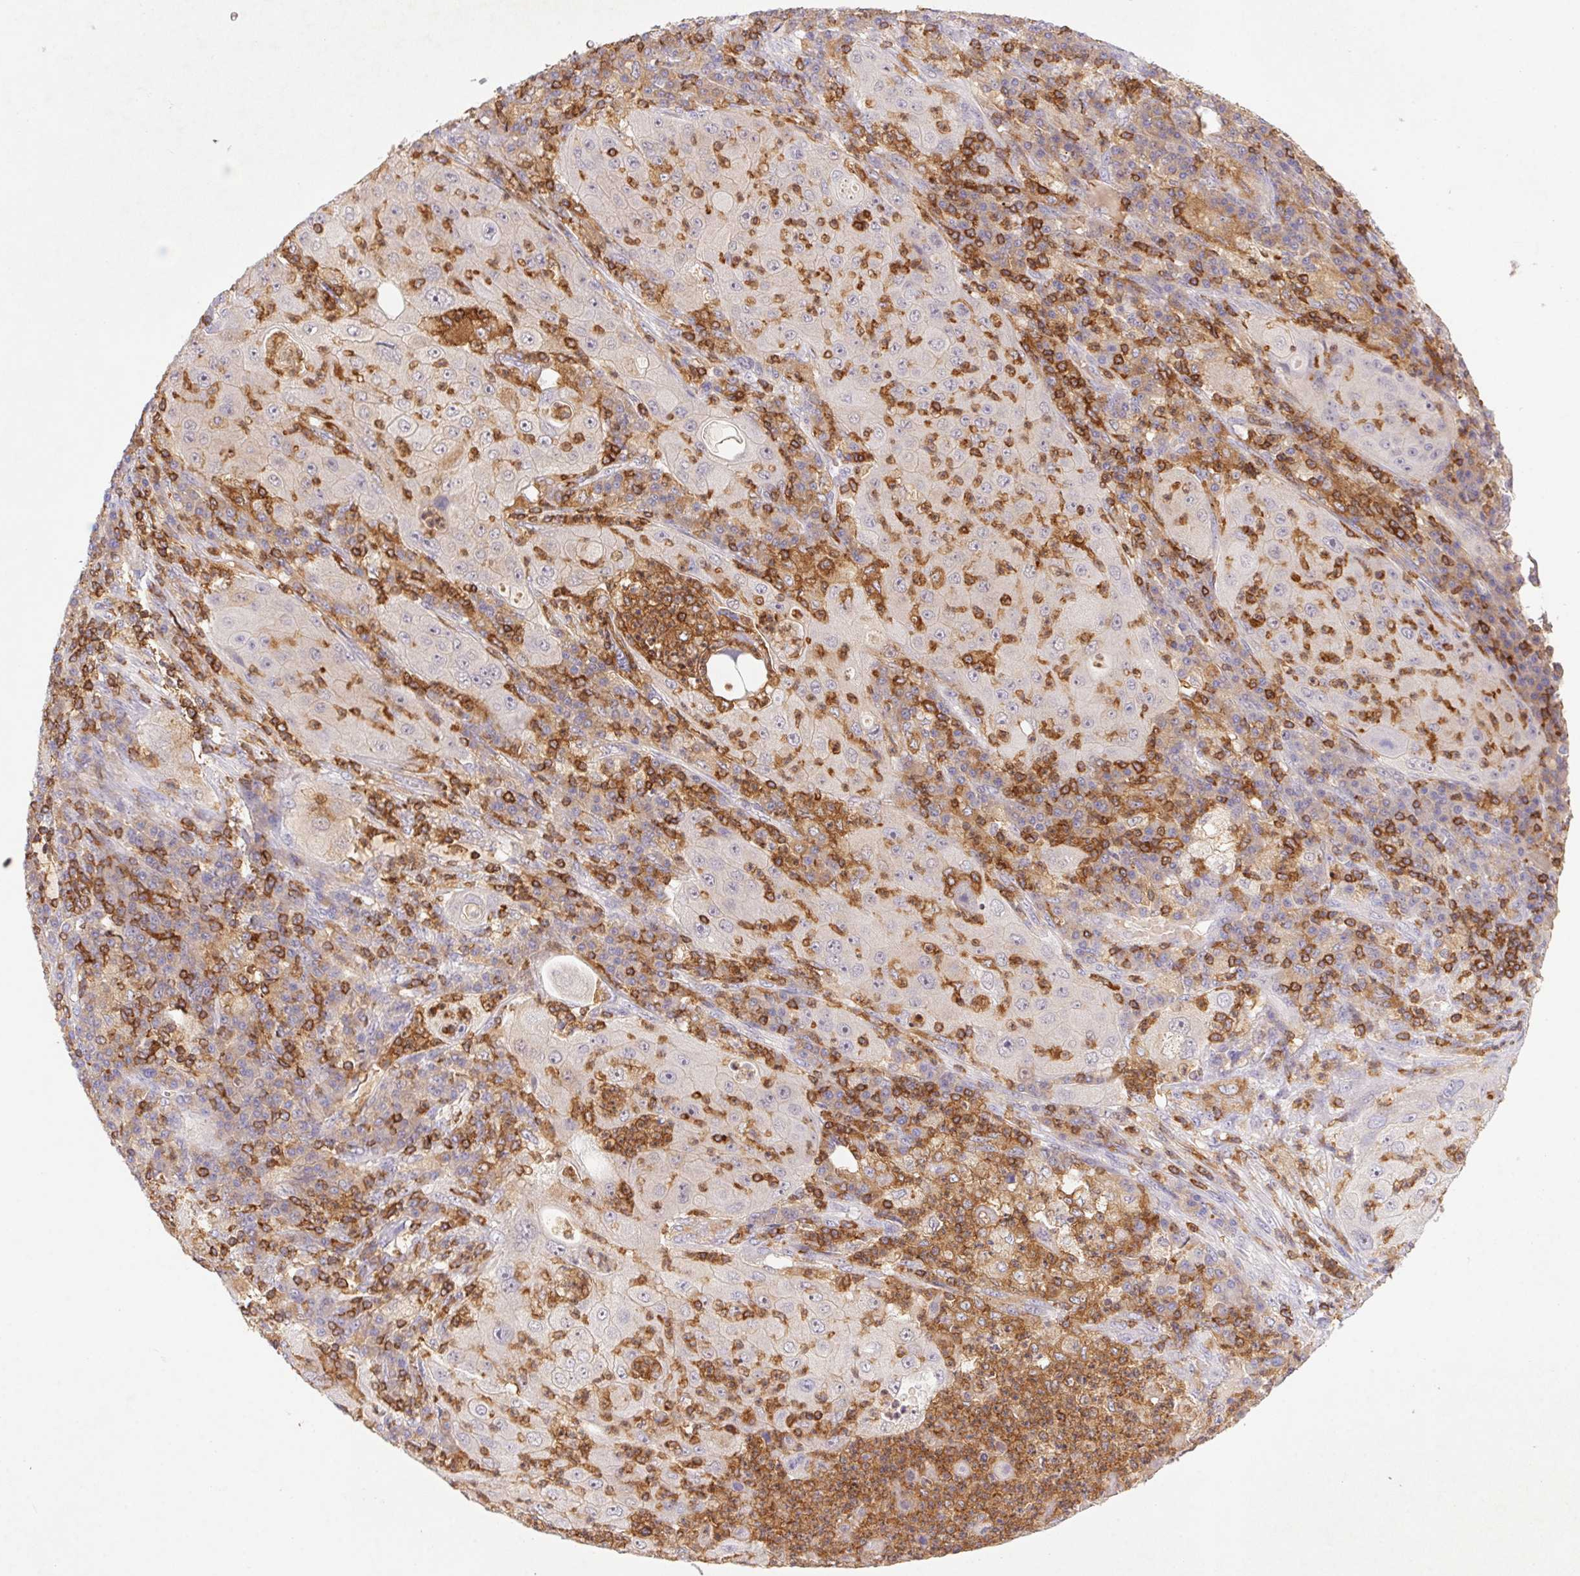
{"staining": {"intensity": "negative", "quantity": "none", "location": "none"}, "tissue": "lung cancer", "cell_type": "Tumor cells", "image_type": "cancer", "snomed": [{"axis": "morphology", "description": "Squamous cell carcinoma, NOS"}, {"axis": "topography", "description": "Lung"}], "caption": "Photomicrograph shows no significant protein positivity in tumor cells of squamous cell carcinoma (lung). The staining was performed using DAB (3,3'-diaminobenzidine) to visualize the protein expression in brown, while the nuclei were stained in blue with hematoxylin (Magnification: 20x).", "gene": "APBB1IP", "patient": {"sex": "female", "age": 59}}